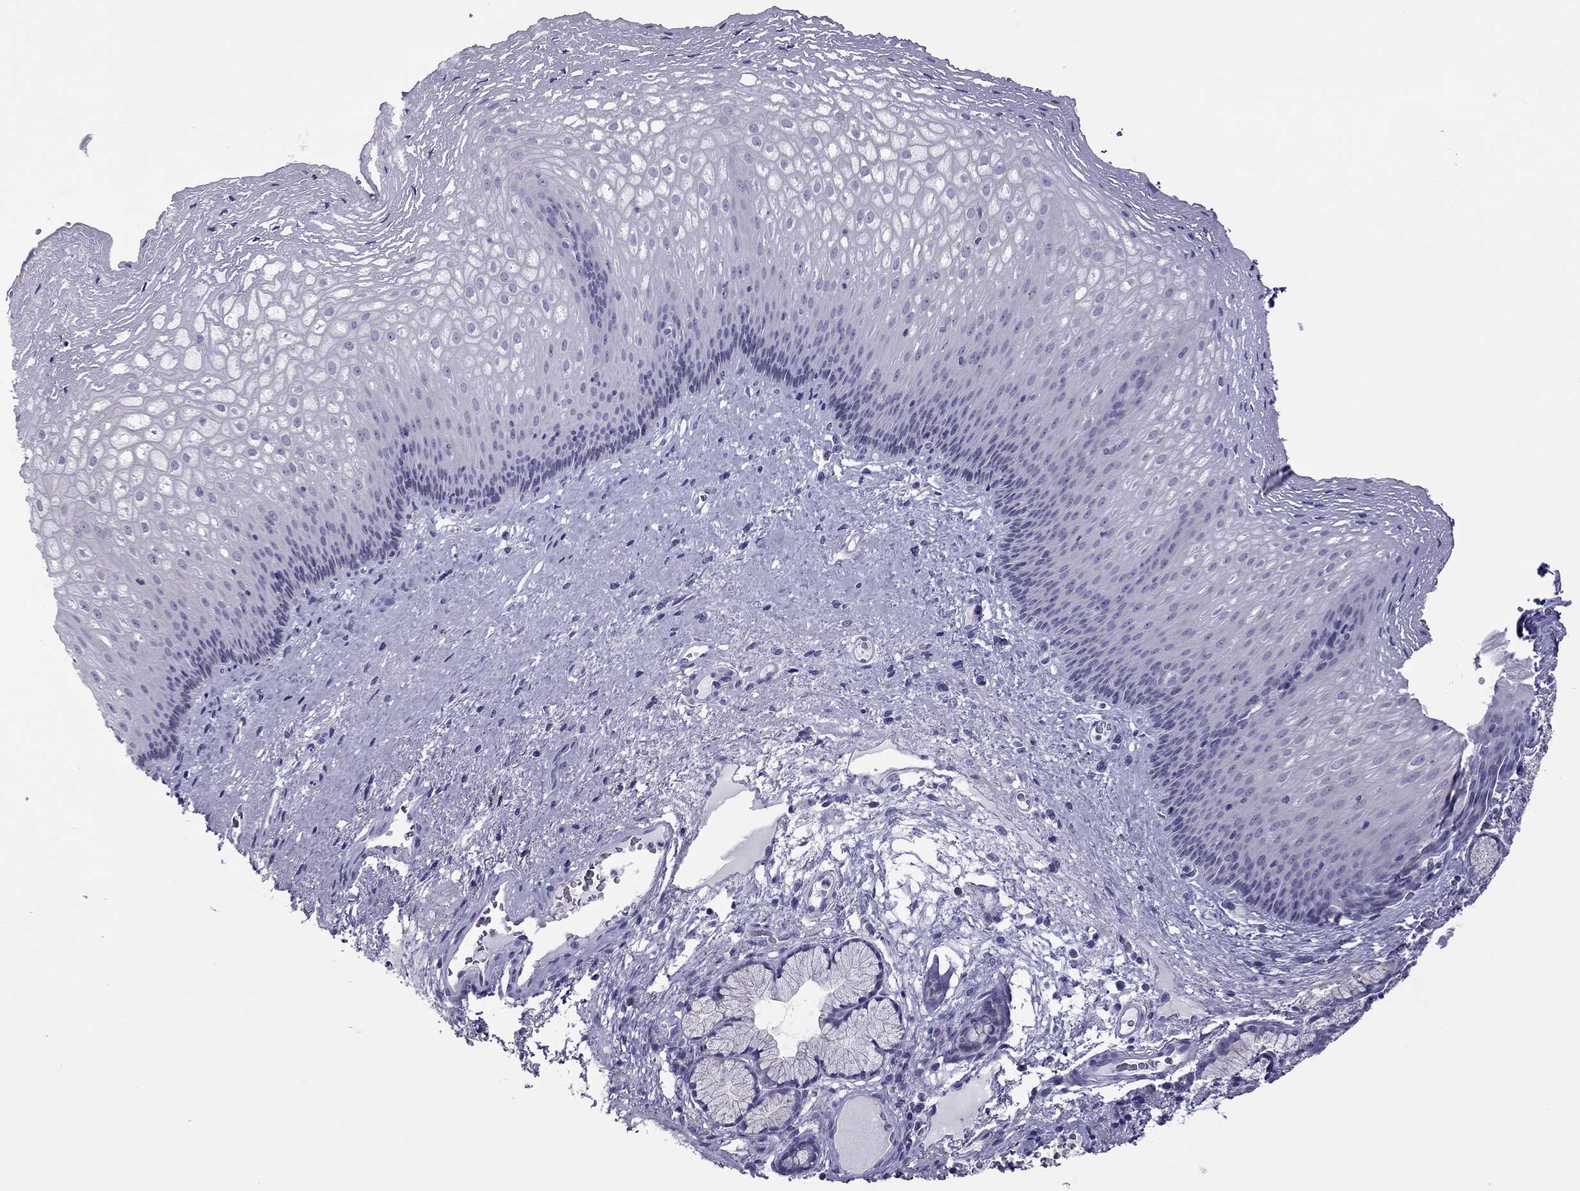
{"staining": {"intensity": "negative", "quantity": "none", "location": "none"}, "tissue": "esophagus", "cell_type": "Squamous epithelial cells", "image_type": "normal", "snomed": [{"axis": "morphology", "description": "Normal tissue, NOS"}, {"axis": "topography", "description": "Esophagus"}], "caption": "High power microscopy photomicrograph of an IHC micrograph of normal esophagus, revealing no significant expression in squamous epithelial cells.", "gene": "TEX14", "patient": {"sex": "male", "age": 76}}